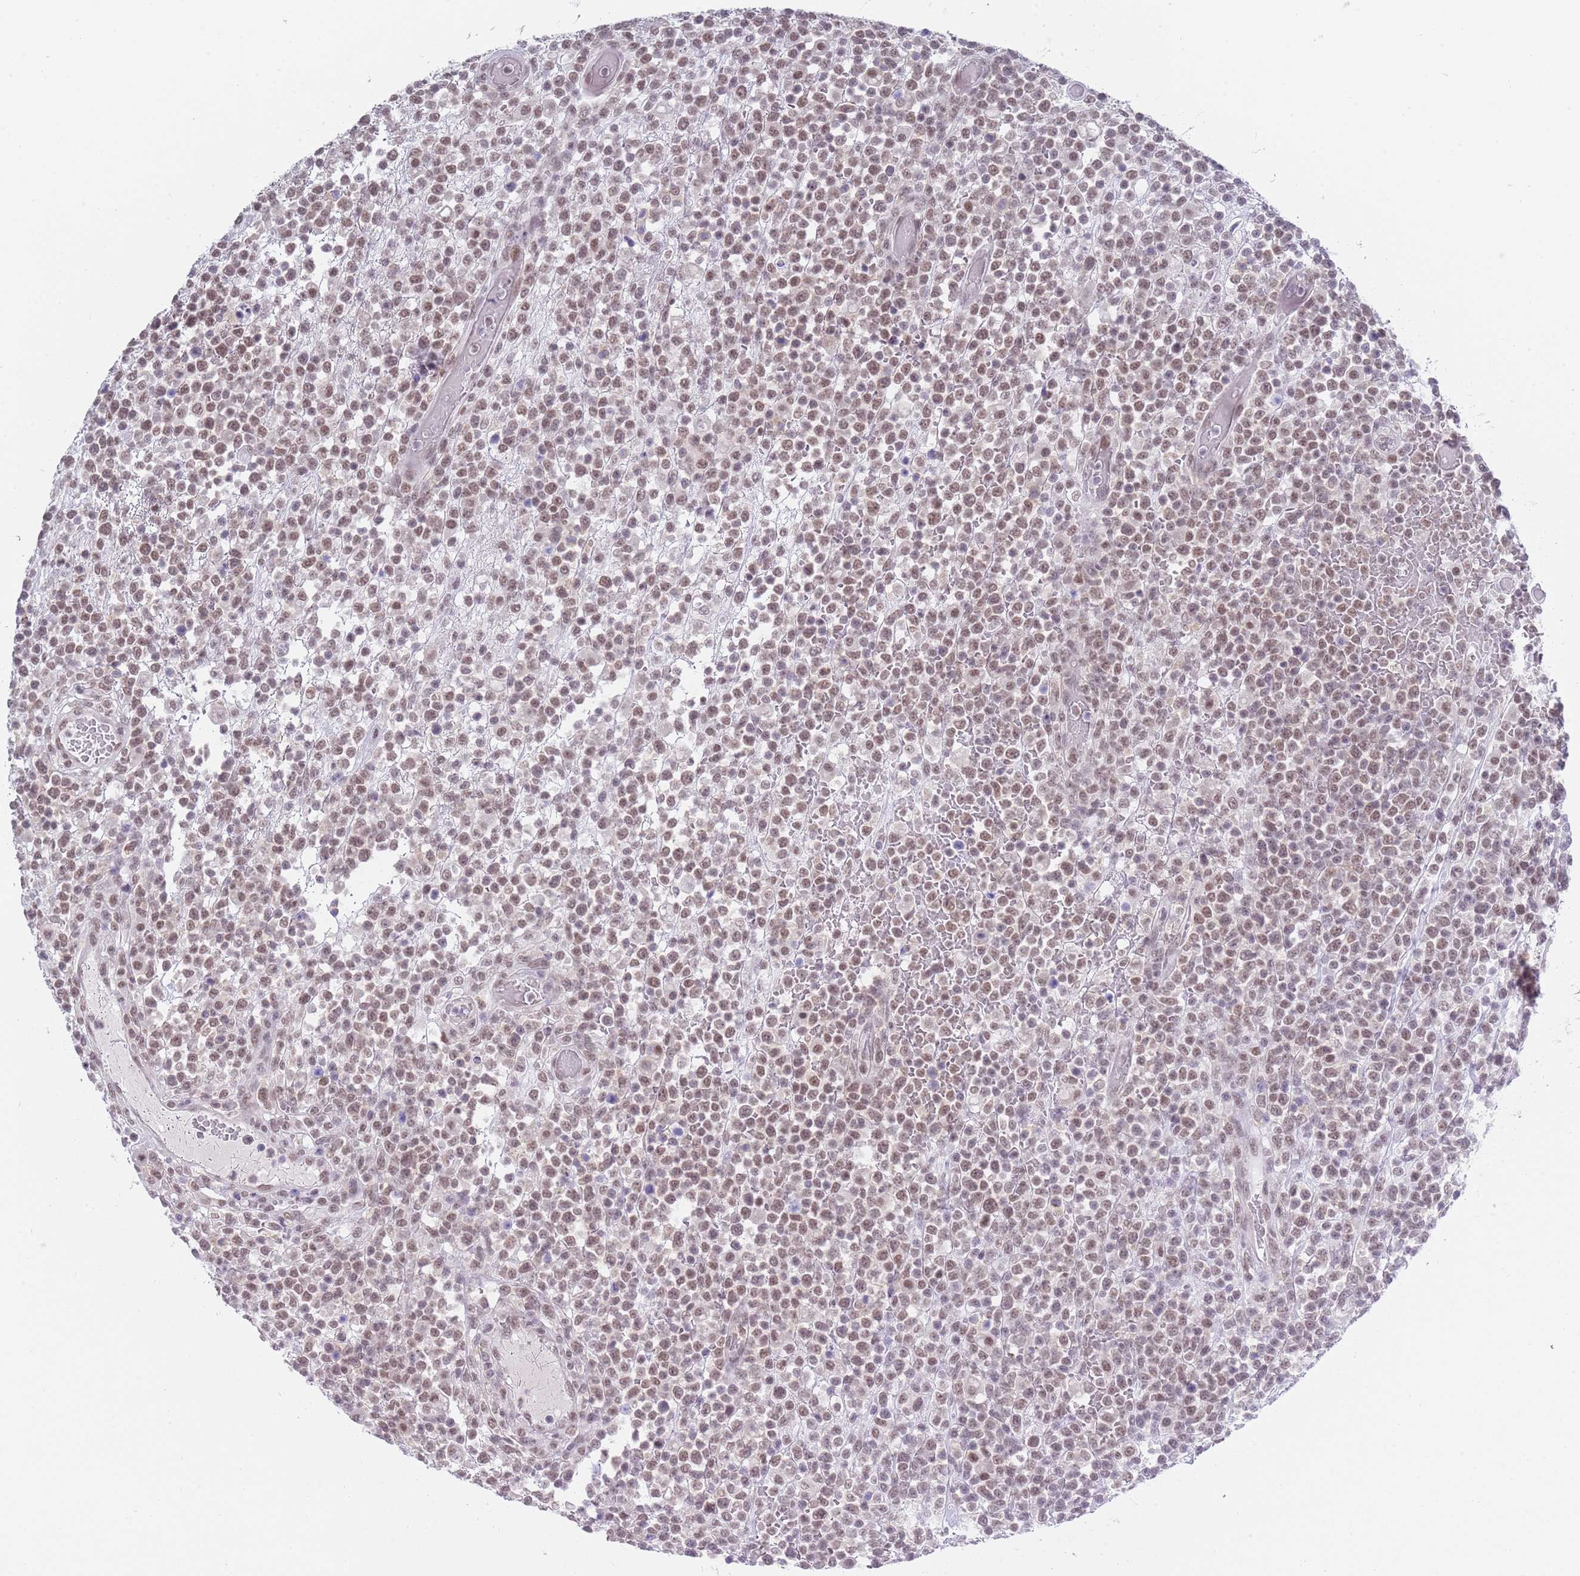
{"staining": {"intensity": "weak", "quantity": ">75%", "location": "nuclear"}, "tissue": "lymphoma", "cell_type": "Tumor cells", "image_type": "cancer", "snomed": [{"axis": "morphology", "description": "Malignant lymphoma, non-Hodgkin's type, High grade"}, {"axis": "topography", "description": "Colon"}], "caption": "Protein expression analysis of lymphoma exhibits weak nuclear positivity in about >75% of tumor cells.", "gene": "SEPHS2", "patient": {"sex": "female", "age": 53}}